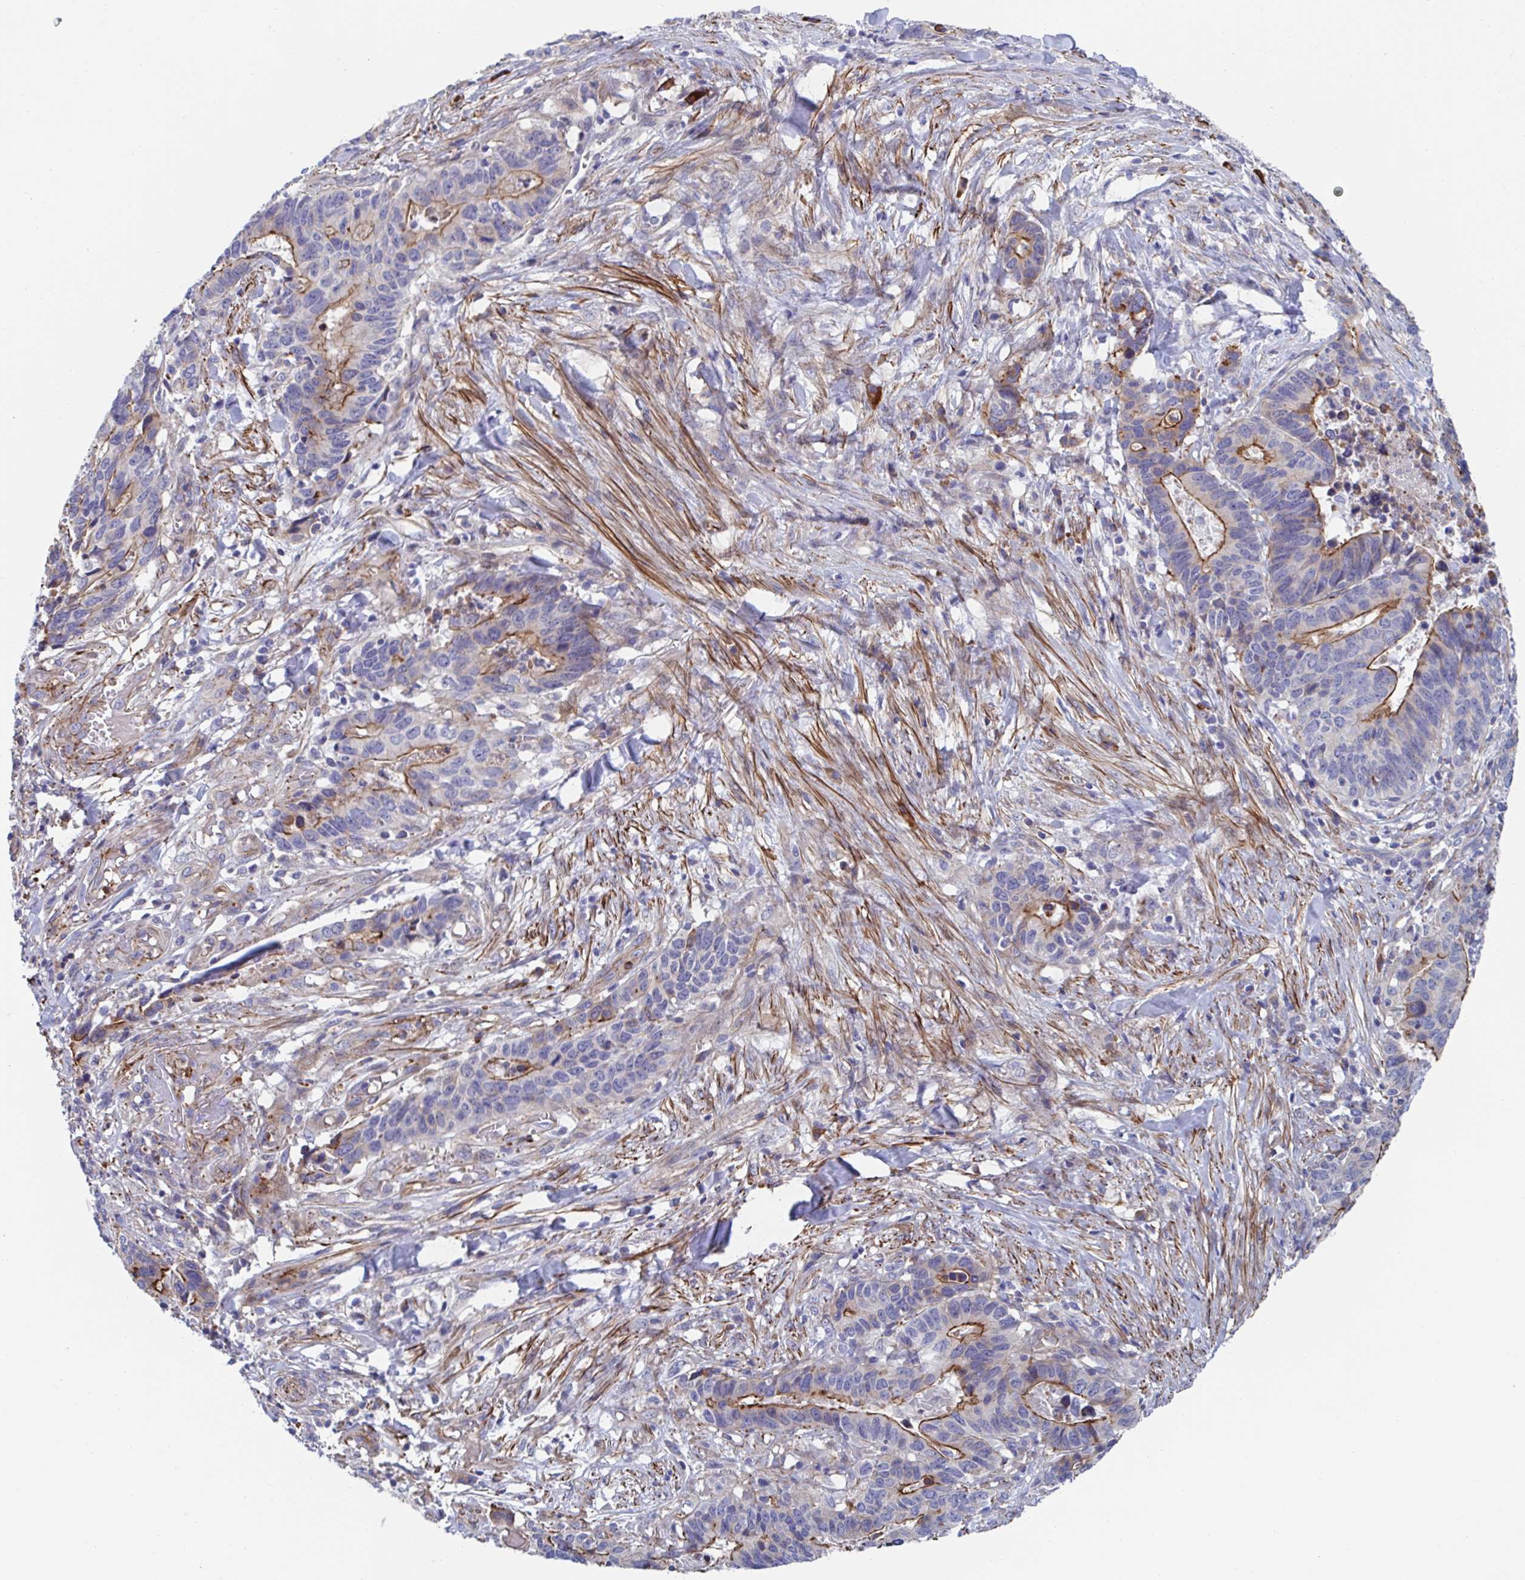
{"staining": {"intensity": "moderate", "quantity": "25%-75%", "location": "cytoplasmic/membranous"}, "tissue": "stomach cancer", "cell_type": "Tumor cells", "image_type": "cancer", "snomed": [{"axis": "morphology", "description": "Adenocarcinoma, NOS"}, {"axis": "topography", "description": "Stomach, upper"}], "caption": "Protein expression analysis of adenocarcinoma (stomach) shows moderate cytoplasmic/membranous staining in about 25%-75% of tumor cells.", "gene": "KLC3", "patient": {"sex": "female", "age": 67}}